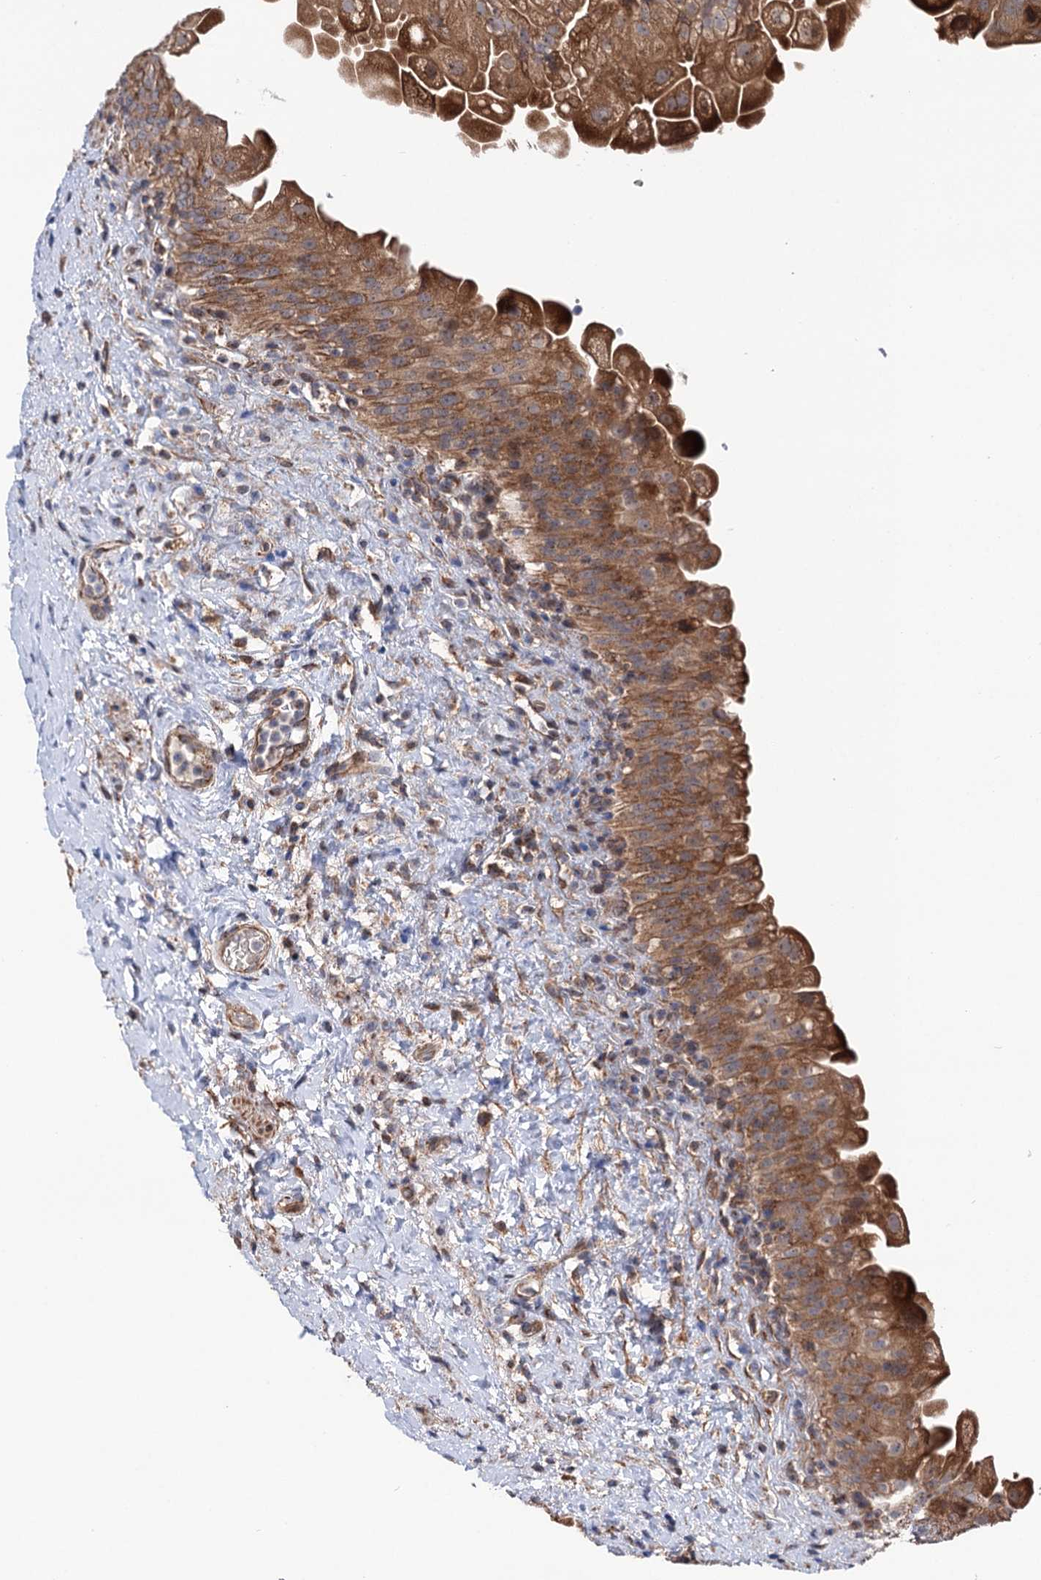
{"staining": {"intensity": "moderate", "quantity": ">75%", "location": "cytoplasmic/membranous"}, "tissue": "urinary bladder", "cell_type": "Urothelial cells", "image_type": "normal", "snomed": [{"axis": "morphology", "description": "Normal tissue, NOS"}, {"axis": "topography", "description": "Urinary bladder"}], "caption": "A micrograph of human urinary bladder stained for a protein demonstrates moderate cytoplasmic/membranous brown staining in urothelial cells.", "gene": "SUCLA2", "patient": {"sex": "female", "age": 27}}